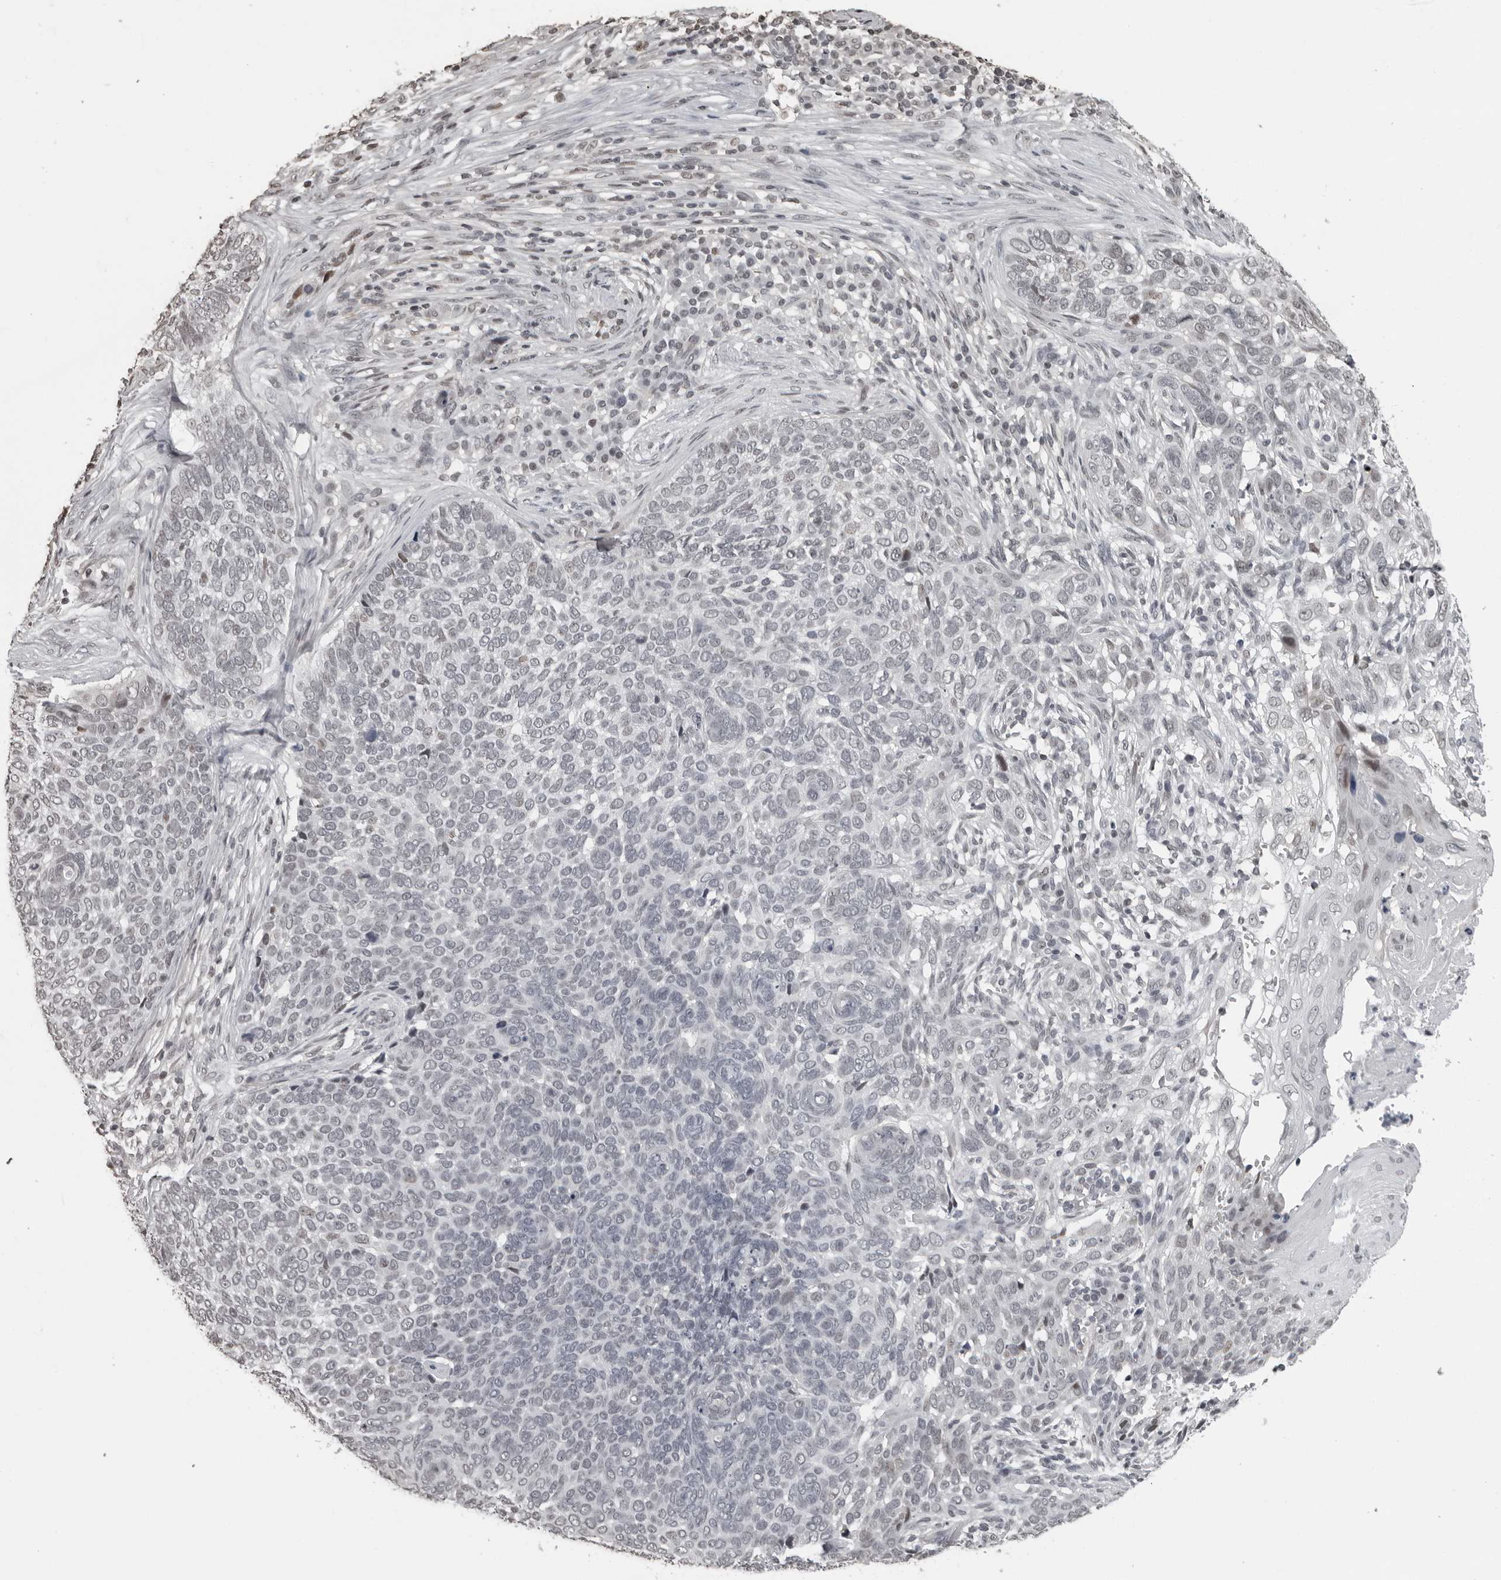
{"staining": {"intensity": "weak", "quantity": "<25%", "location": "nuclear"}, "tissue": "skin cancer", "cell_type": "Tumor cells", "image_type": "cancer", "snomed": [{"axis": "morphology", "description": "Basal cell carcinoma"}, {"axis": "topography", "description": "Skin"}], "caption": "Immunohistochemical staining of basal cell carcinoma (skin) displays no significant positivity in tumor cells.", "gene": "ORC1", "patient": {"sex": "female", "age": 64}}